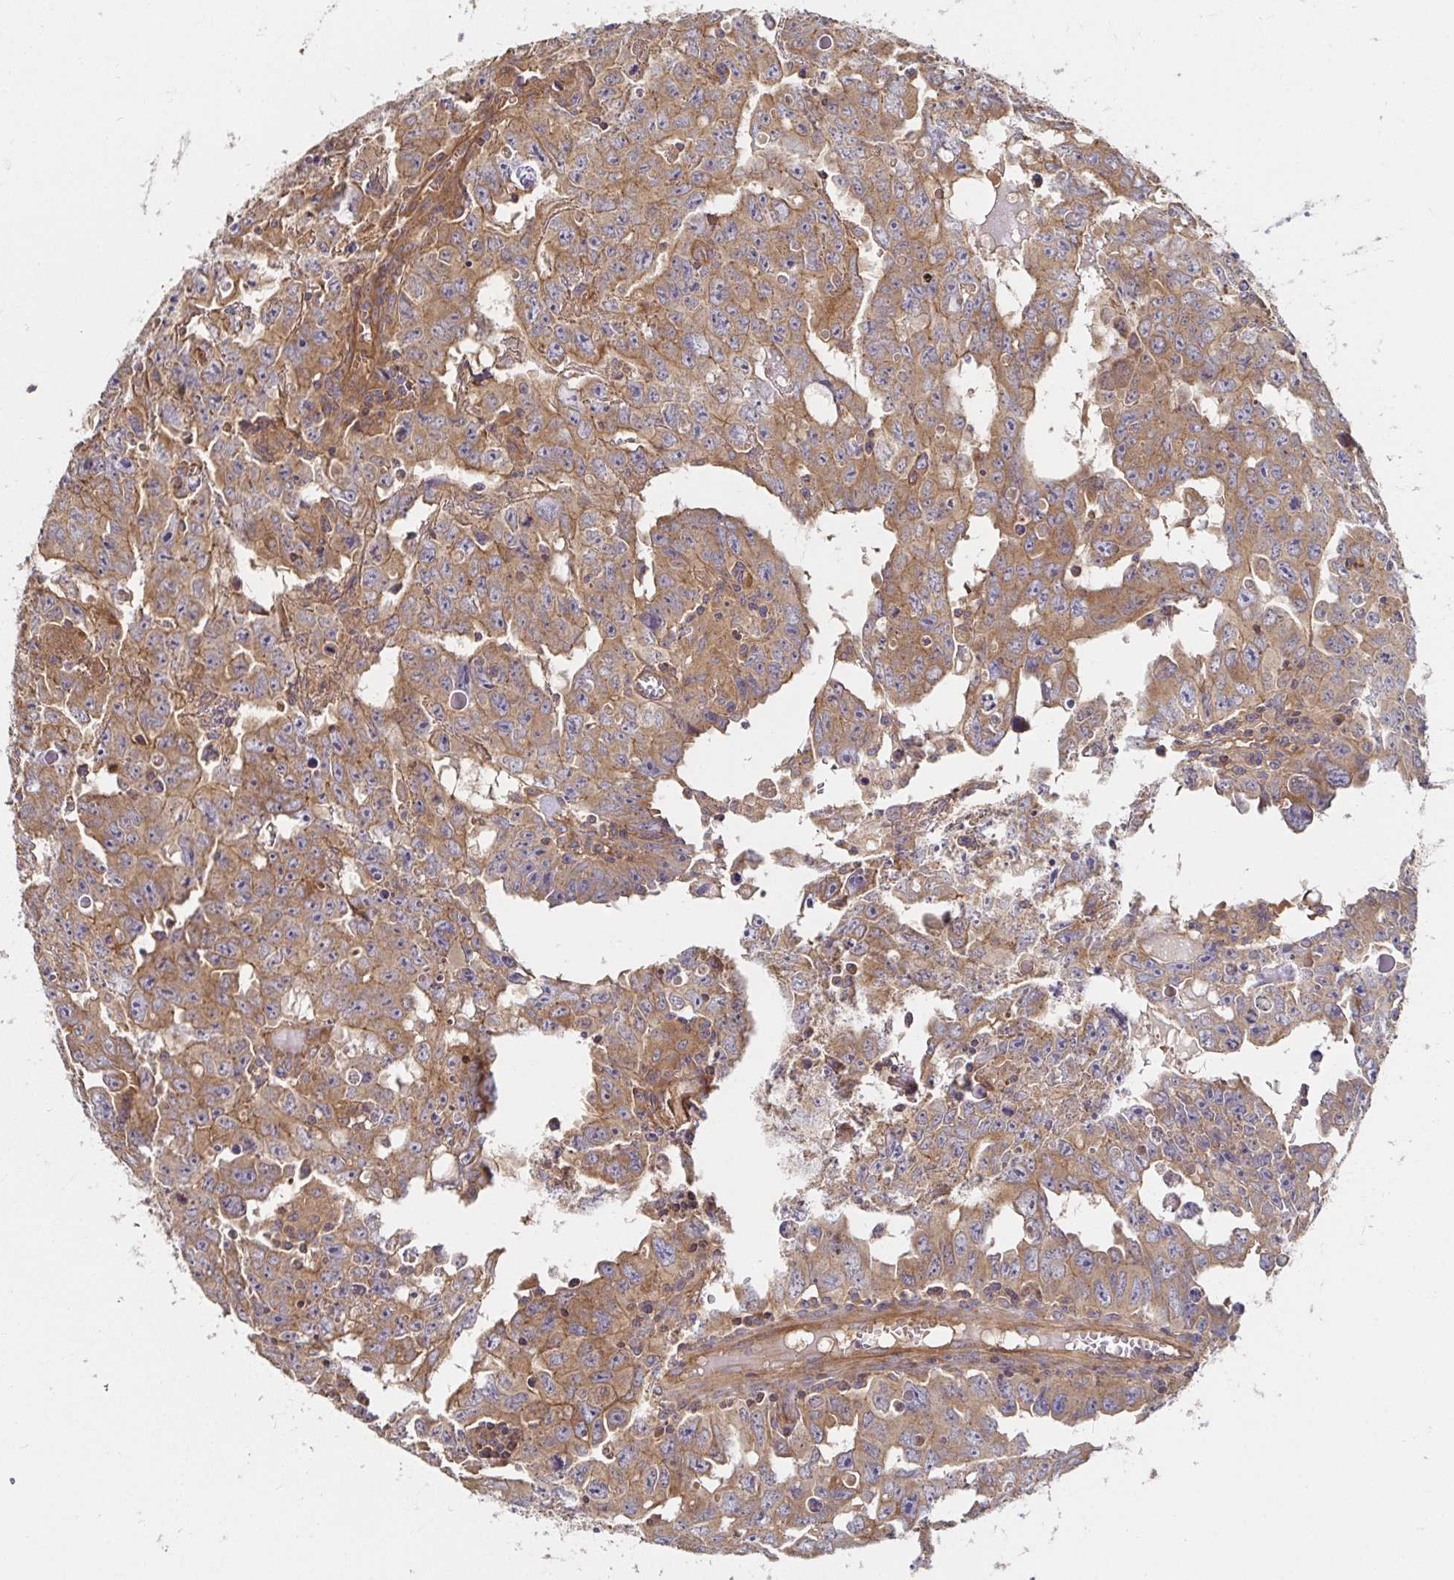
{"staining": {"intensity": "moderate", "quantity": ">75%", "location": "cytoplasmic/membranous"}, "tissue": "testis cancer", "cell_type": "Tumor cells", "image_type": "cancer", "snomed": [{"axis": "morphology", "description": "Carcinoma, Embryonal, NOS"}, {"axis": "topography", "description": "Testis"}], "caption": "A high-resolution histopathology image shows immunohistochemistry staining of embryonal carcinoma (testis), which demonstrates moderate cytoplasmic/membranous expression in approximately >75% of tumor cells.", "gene": "APBB1", "patient": {"sex": "male", "age": 22}}